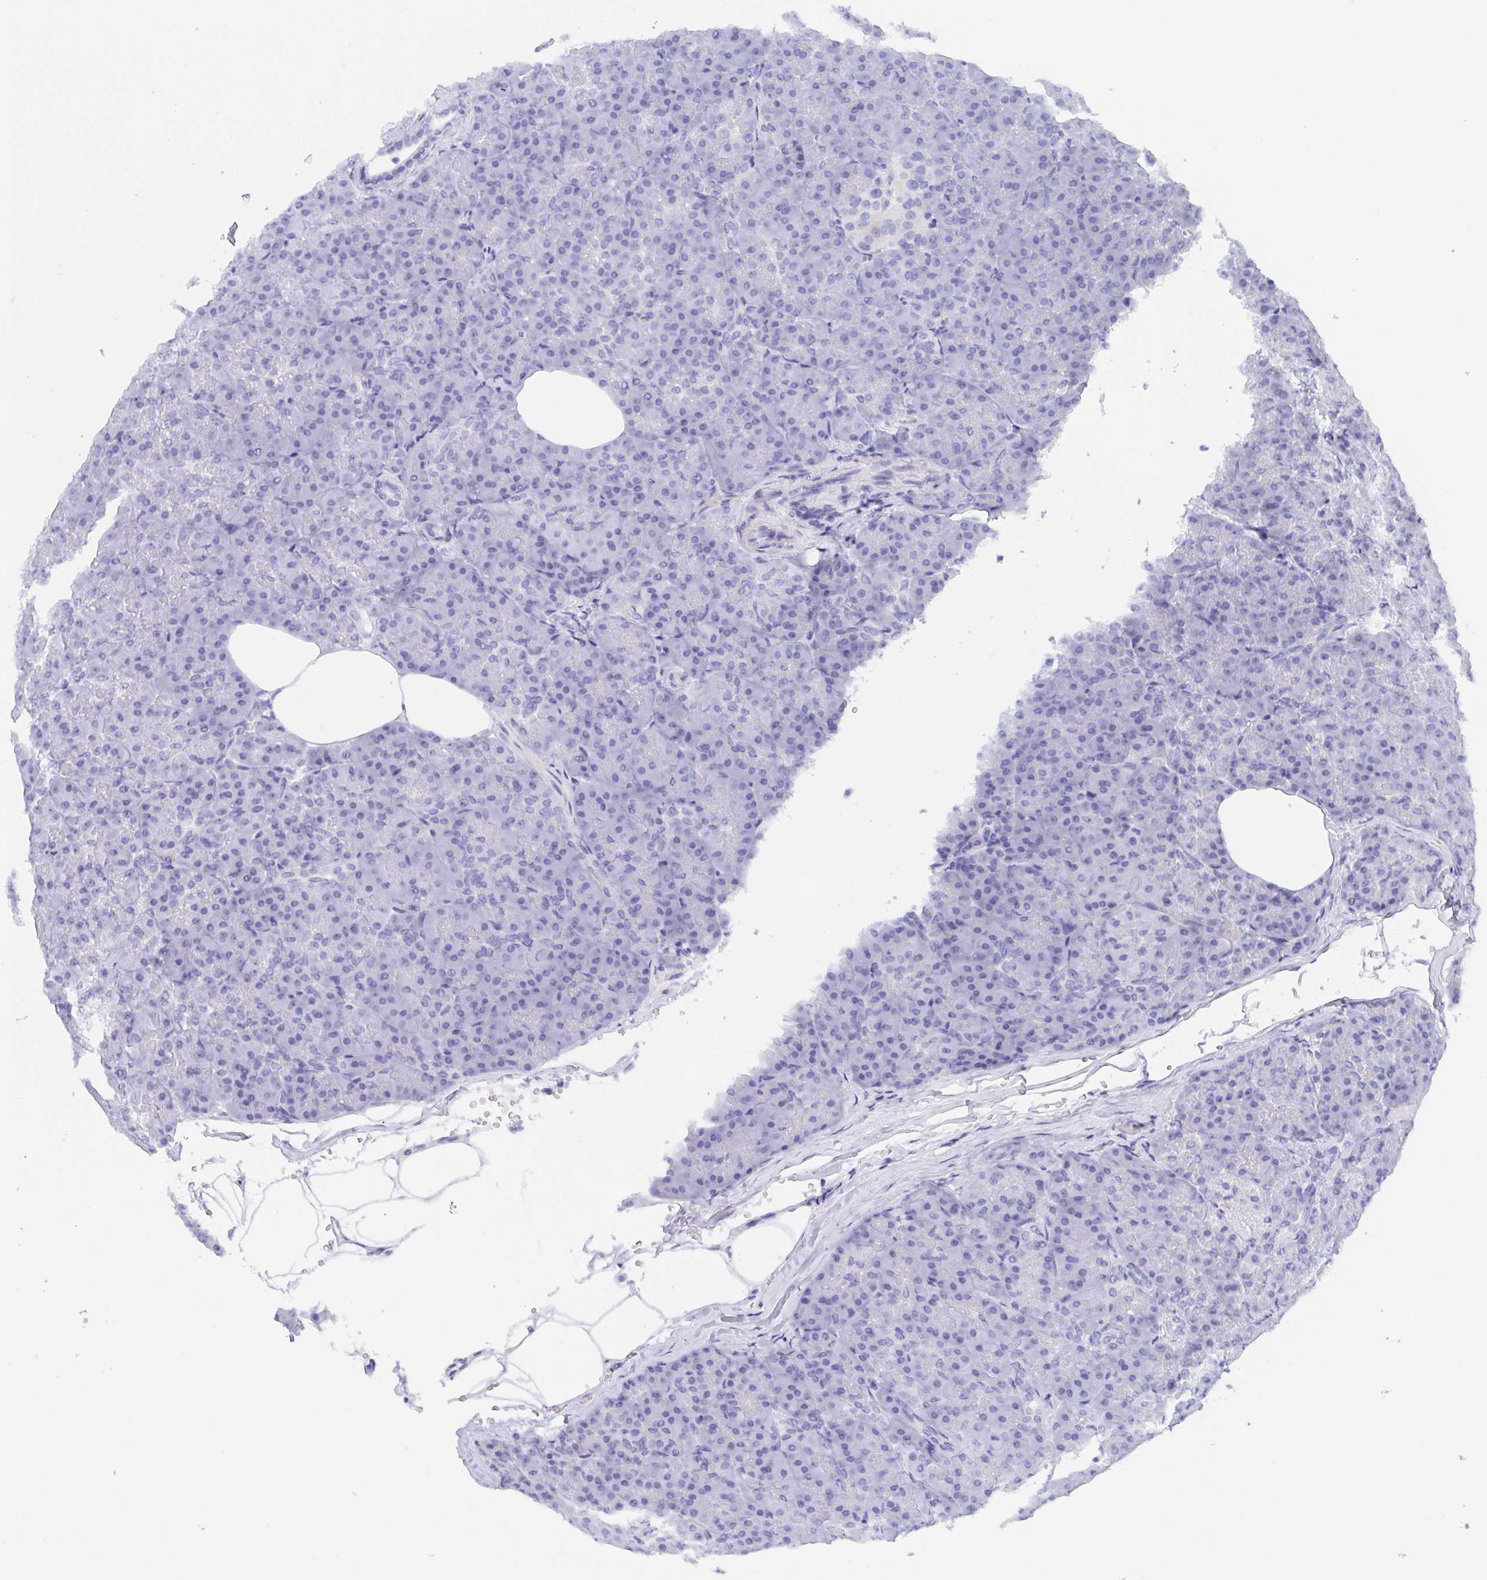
{"staining": {"intensity": "negative", "quantity": "none", "location": "none"}, "tissue": "pancreas", "cell_type": "Exocrine glandular cells", "image_type": "normal", "snomed": [{"axis": "morphology", "description": "Normal tissue, NOS"}, {"axis": "topography", "description": "Pancreas"}], "caption": "Immunohistochemistry (IHC) of benign pancreas displays no expression in exocrine glandular cells. Brightfield microscopy of IHC stained with DAB (brown) and hematoxylin (blue), captured at high magnification.", "gene": "MUCL3", "patient": {"sex": "male", "age": 57}}